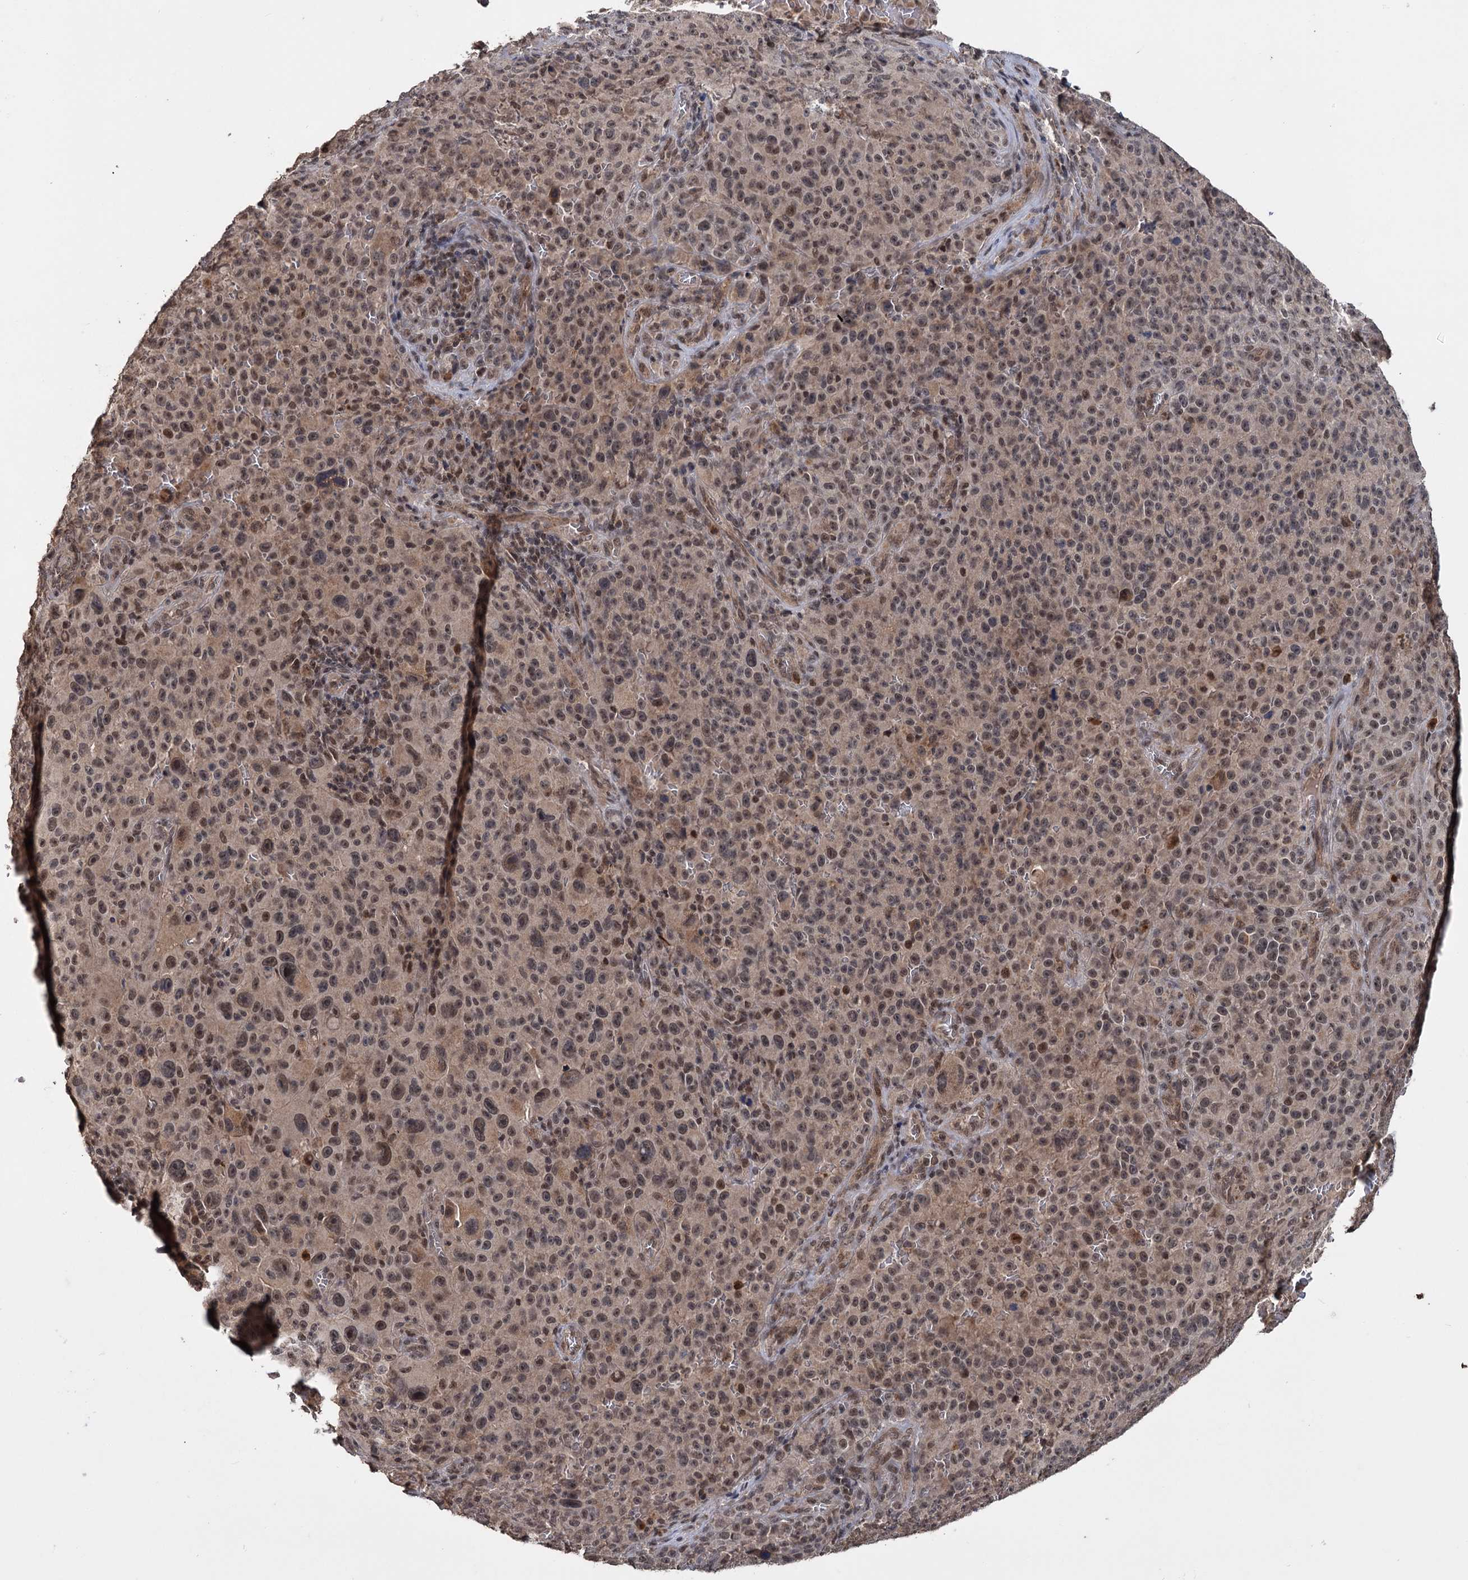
{"staining": {"intensity": "moderate", "quantity": ">75%", "location": "nuclear"}, "tissue": "melanoma", "cell_type": "Tumor cells", "image_type": "cancer", "snomed": [{"axis": "morphology", "description": "Malignant melanoma, NOS"}, {"axis": "topography", "description": "Skin"}], "caption": "Malignant melanoma stained with DAB immunohistochemistry demonstrates medium levels of moderate nuclear staining in approximately >75% of tumor cells.", "gene": "KANSL2", "patient": {"sex": "female", "age": 82}}